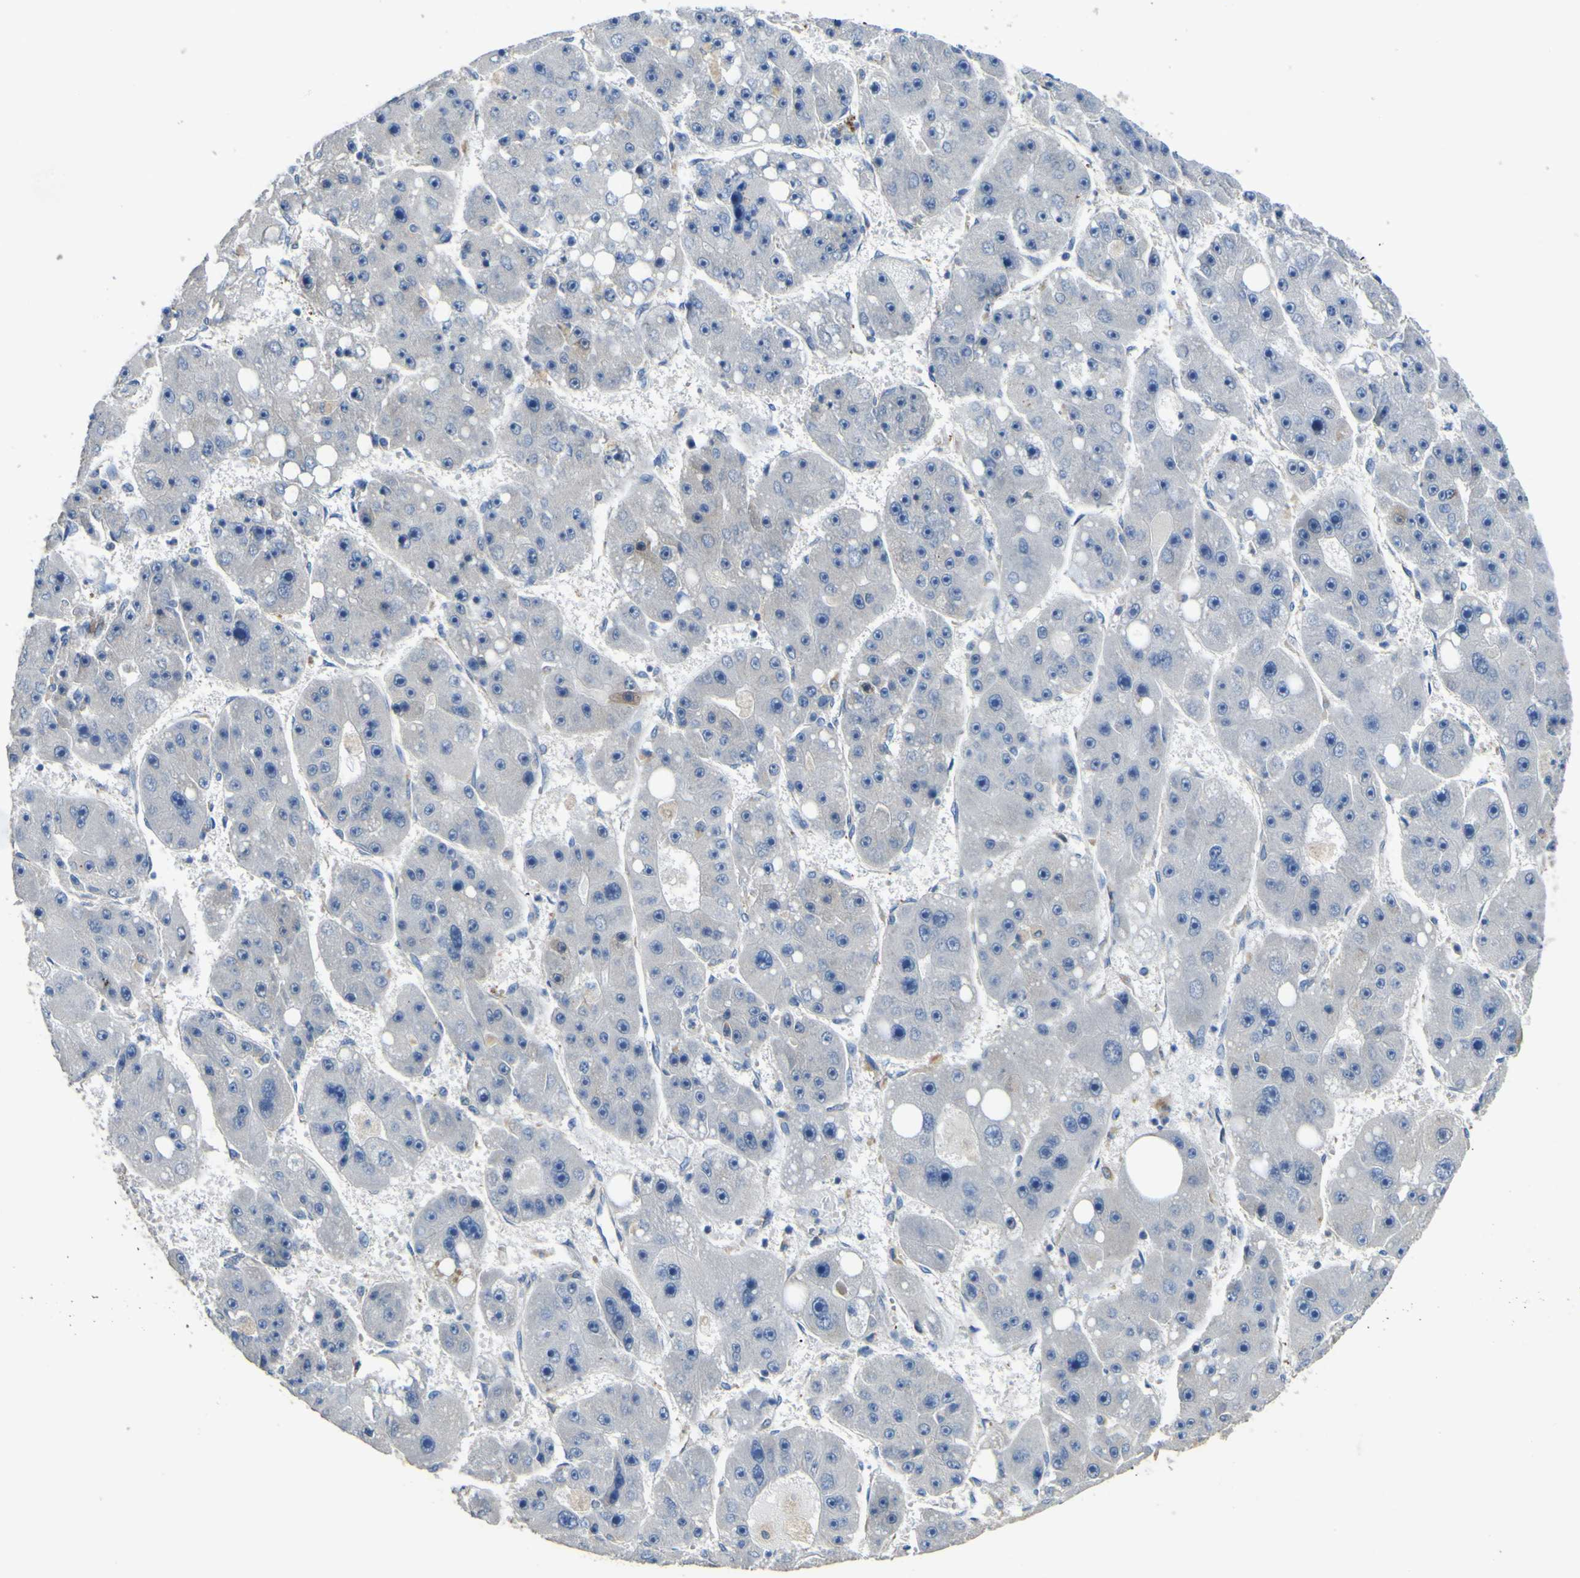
{"staining": {"intensity": "negative", "quantity": "none", "location": "none"}, "tissue": "liver cancer", "cell_type": "Tumor cells", "image_type": "cancer", "snomed": [{"axis": "morphology", "description": "Carcinoma, Hepatocellular, NOS"}, {"axis": "topography", "description": "Liver"}], "caption": "This is an immunohistochemistry (IHC) histopathology image of hepatocellular carcinoma (liver). There is no expression in tumor cells.", "gene": "ALDH18A1", "patient": {"sex": "female", "age": 61}}